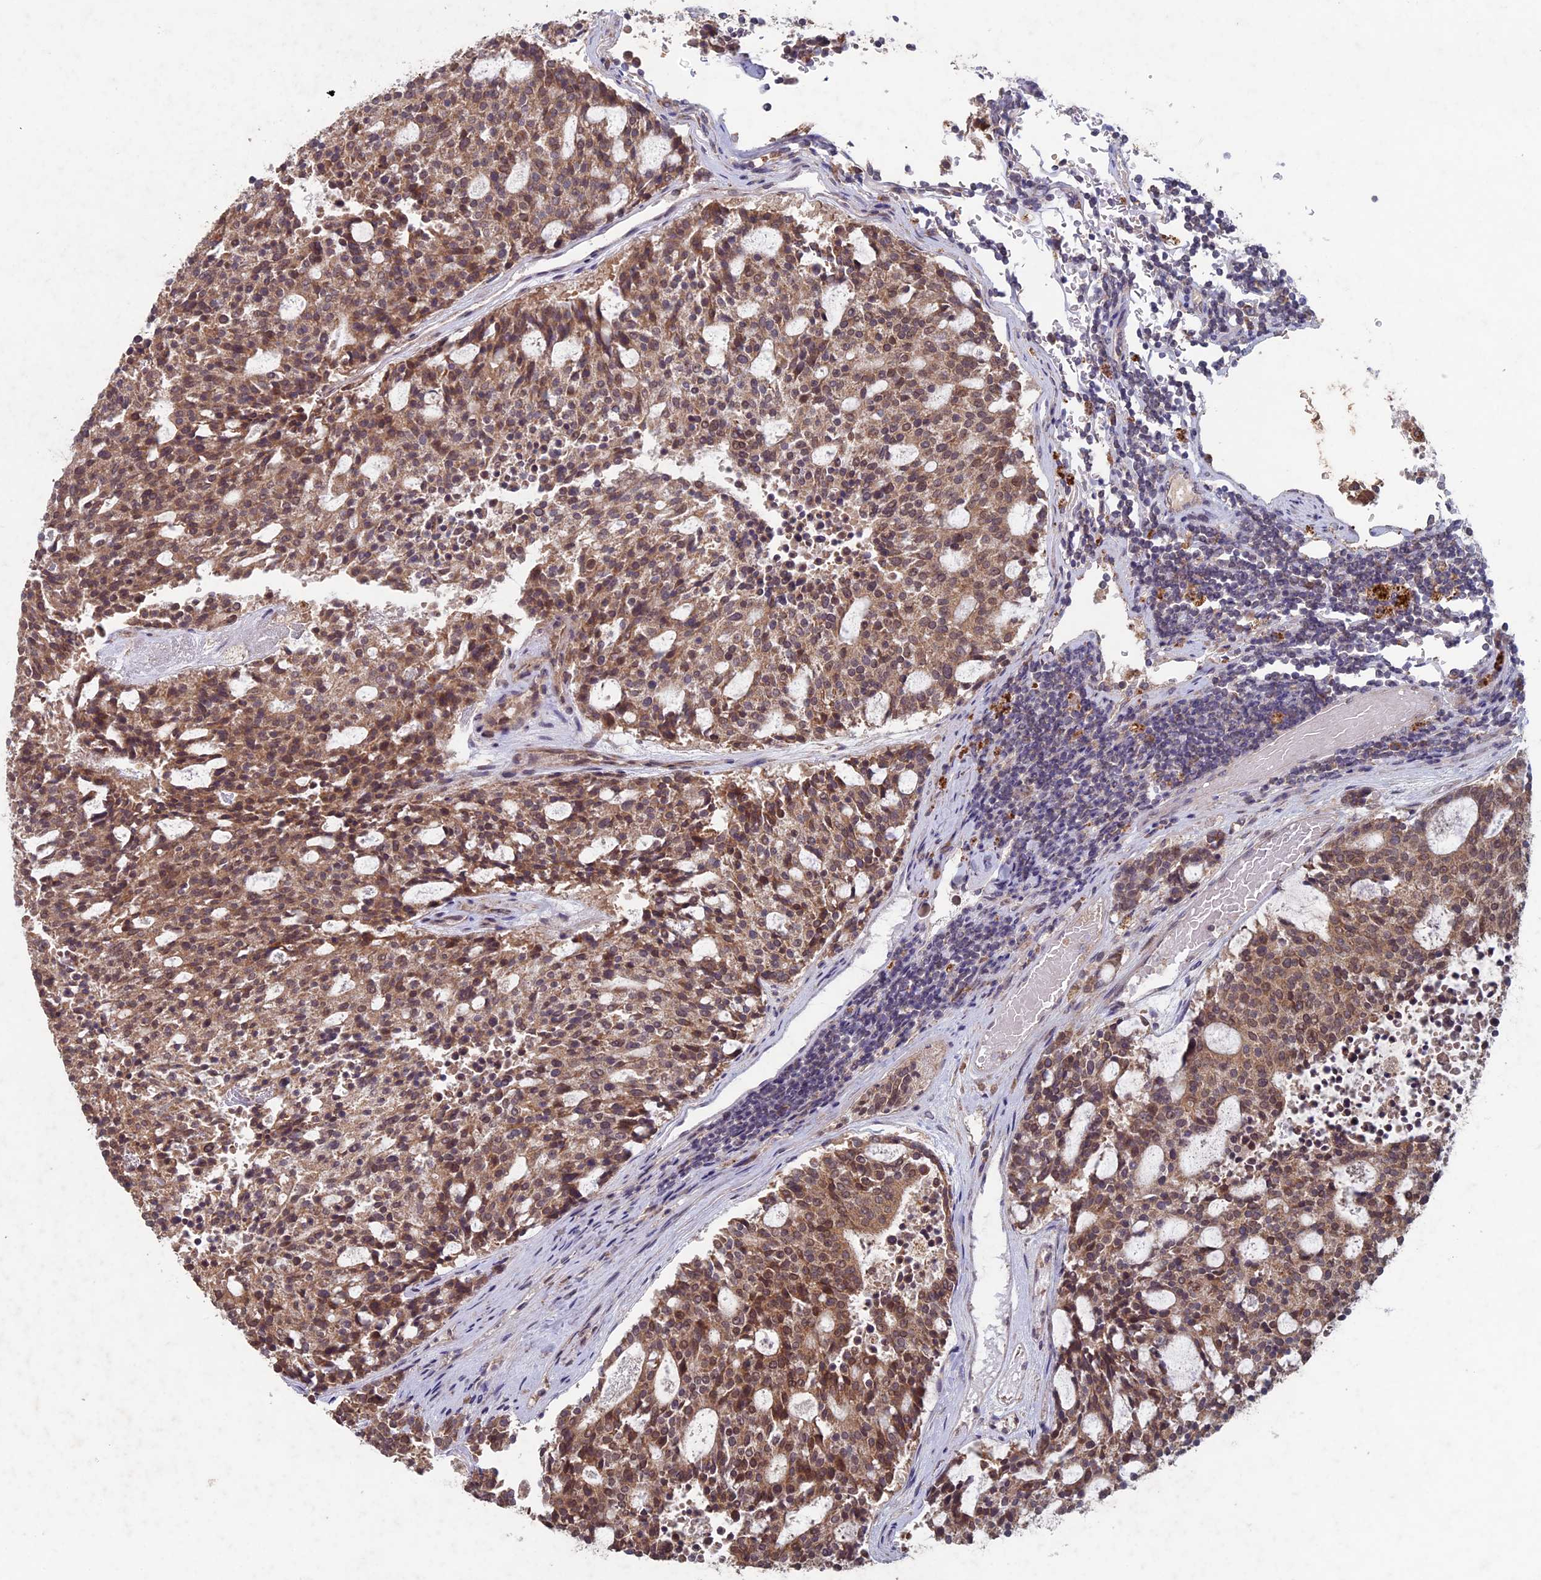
{"staining": {"intensity": "moderate", "quantity": ">75%", "location": "cytoplasmic/membranous"}, "tissue": "carcinoid", "cell_type": "Tumor cells", "image_type": "cancer", "snomed": [{"axis": "morphology", "description": "Carcinoid, malignant, NOS"}, {"axis": "topography", "description": "Pancreas"}], "caption": "Immunohistochemistry (IHC) staining of carcinoid (malignant), which shows medium levels of moderate cytoplasmic/membranous positivity in about >75% of tumor cells indicating moderate cytoplasmic/membranous protein staining. The staining was performed using DAB (brown) for protein detection and nuclei were counterstained in hematoxylin (blue).", "gene": "RCCD1", "patient": {"sex": "female", "age": 54}}